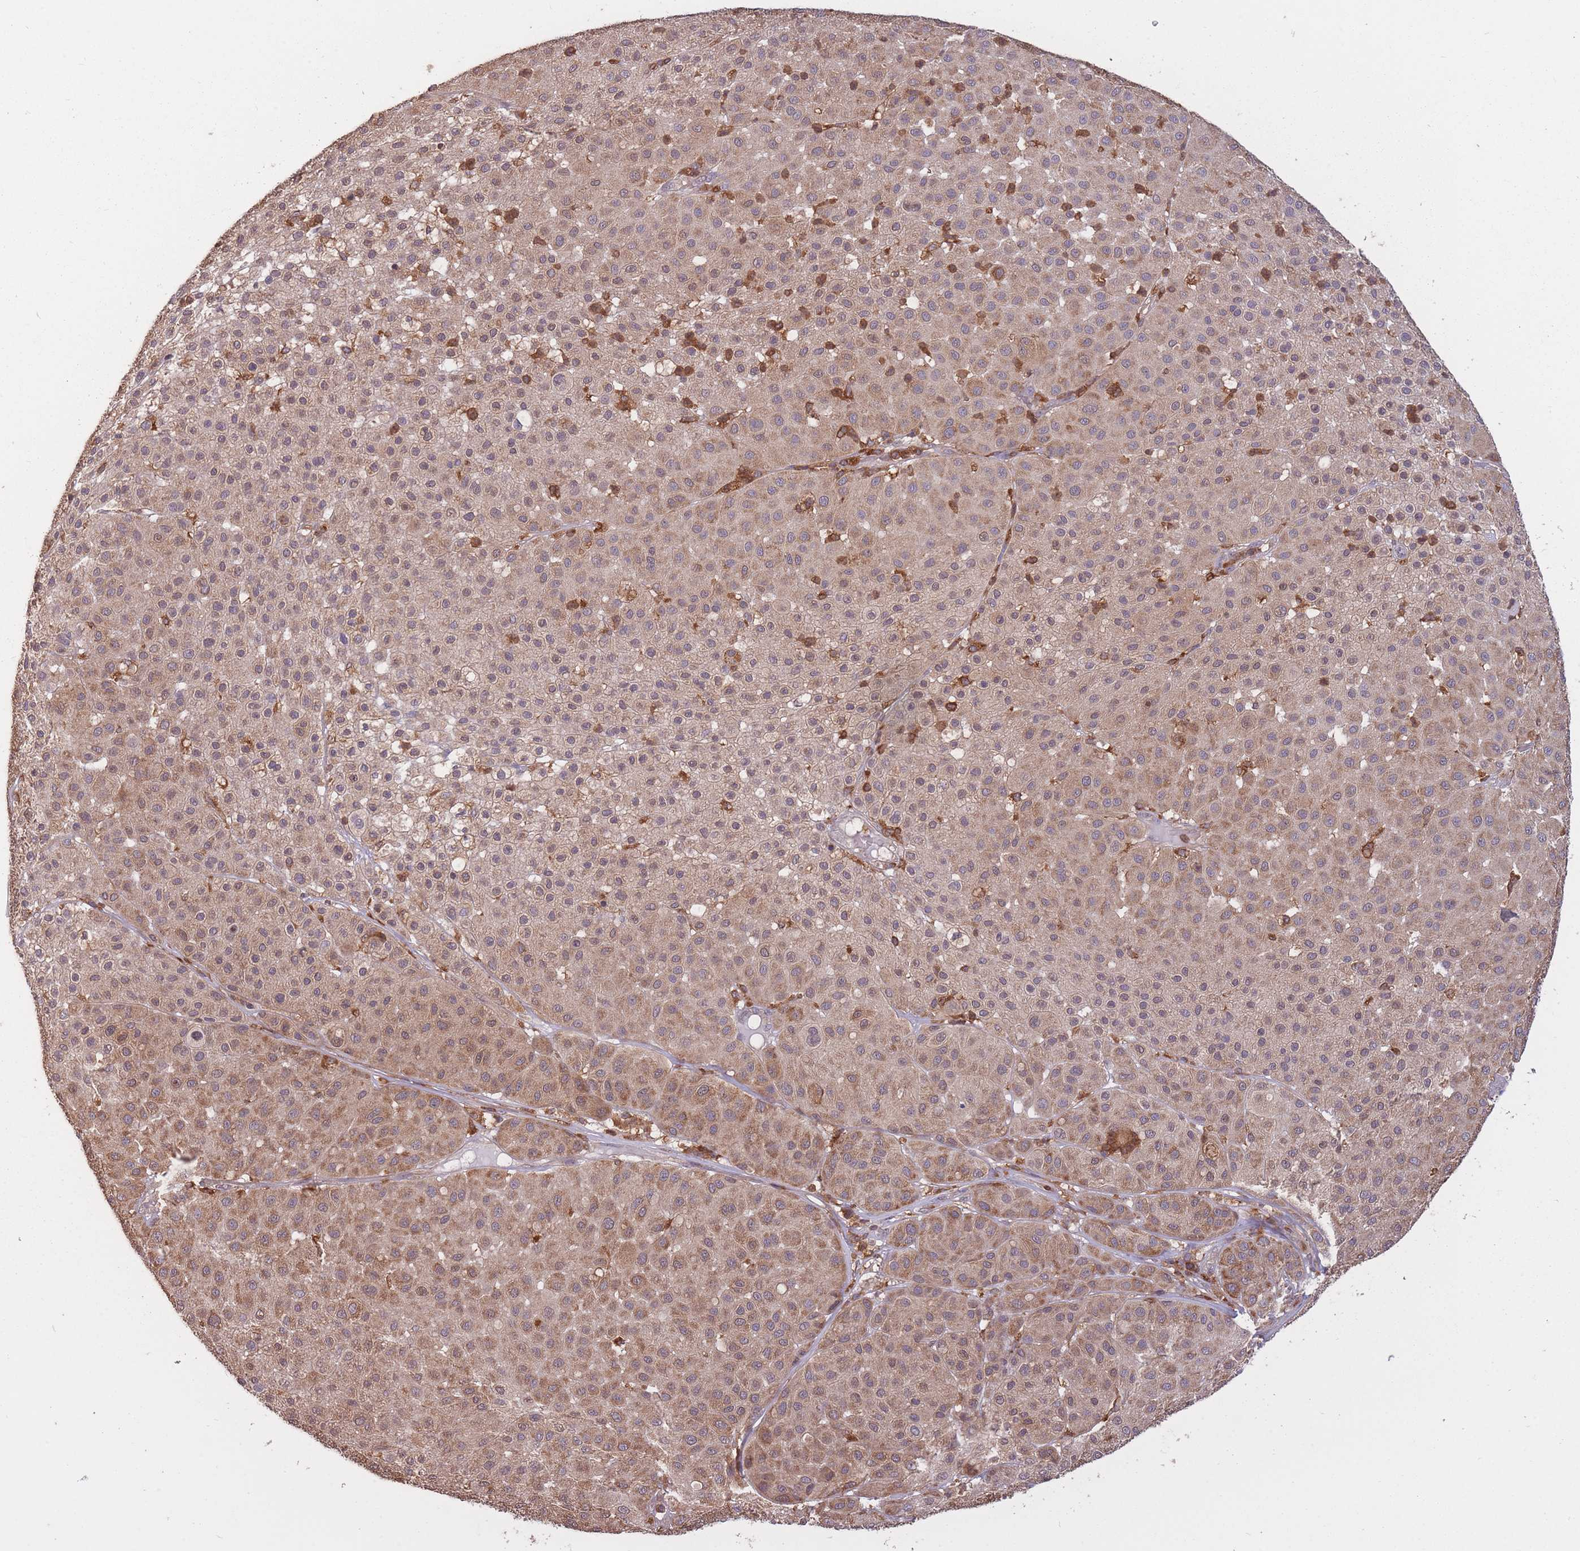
{"staining": {"intensity": "moderate", "quantity": ">75%", "location": "cytoplasmic/membranous"}, "tissue": "melanoma", "cell_type": "Tumor cells", "image_type": "cancer", "snomed": [{"axis": "morphology", "description": "Malignant melanoma, Metastatic site"}, {"axis": "topography", "description": "Smooth muscle"}], "caption": "Moderate cytoplasmic/membranous protein positivity is identified in about >75% of tumor cells in malignant melanoma (metastatic site).", "gene": "GMIP", "patient": {"sex": "male", "age": 41}}